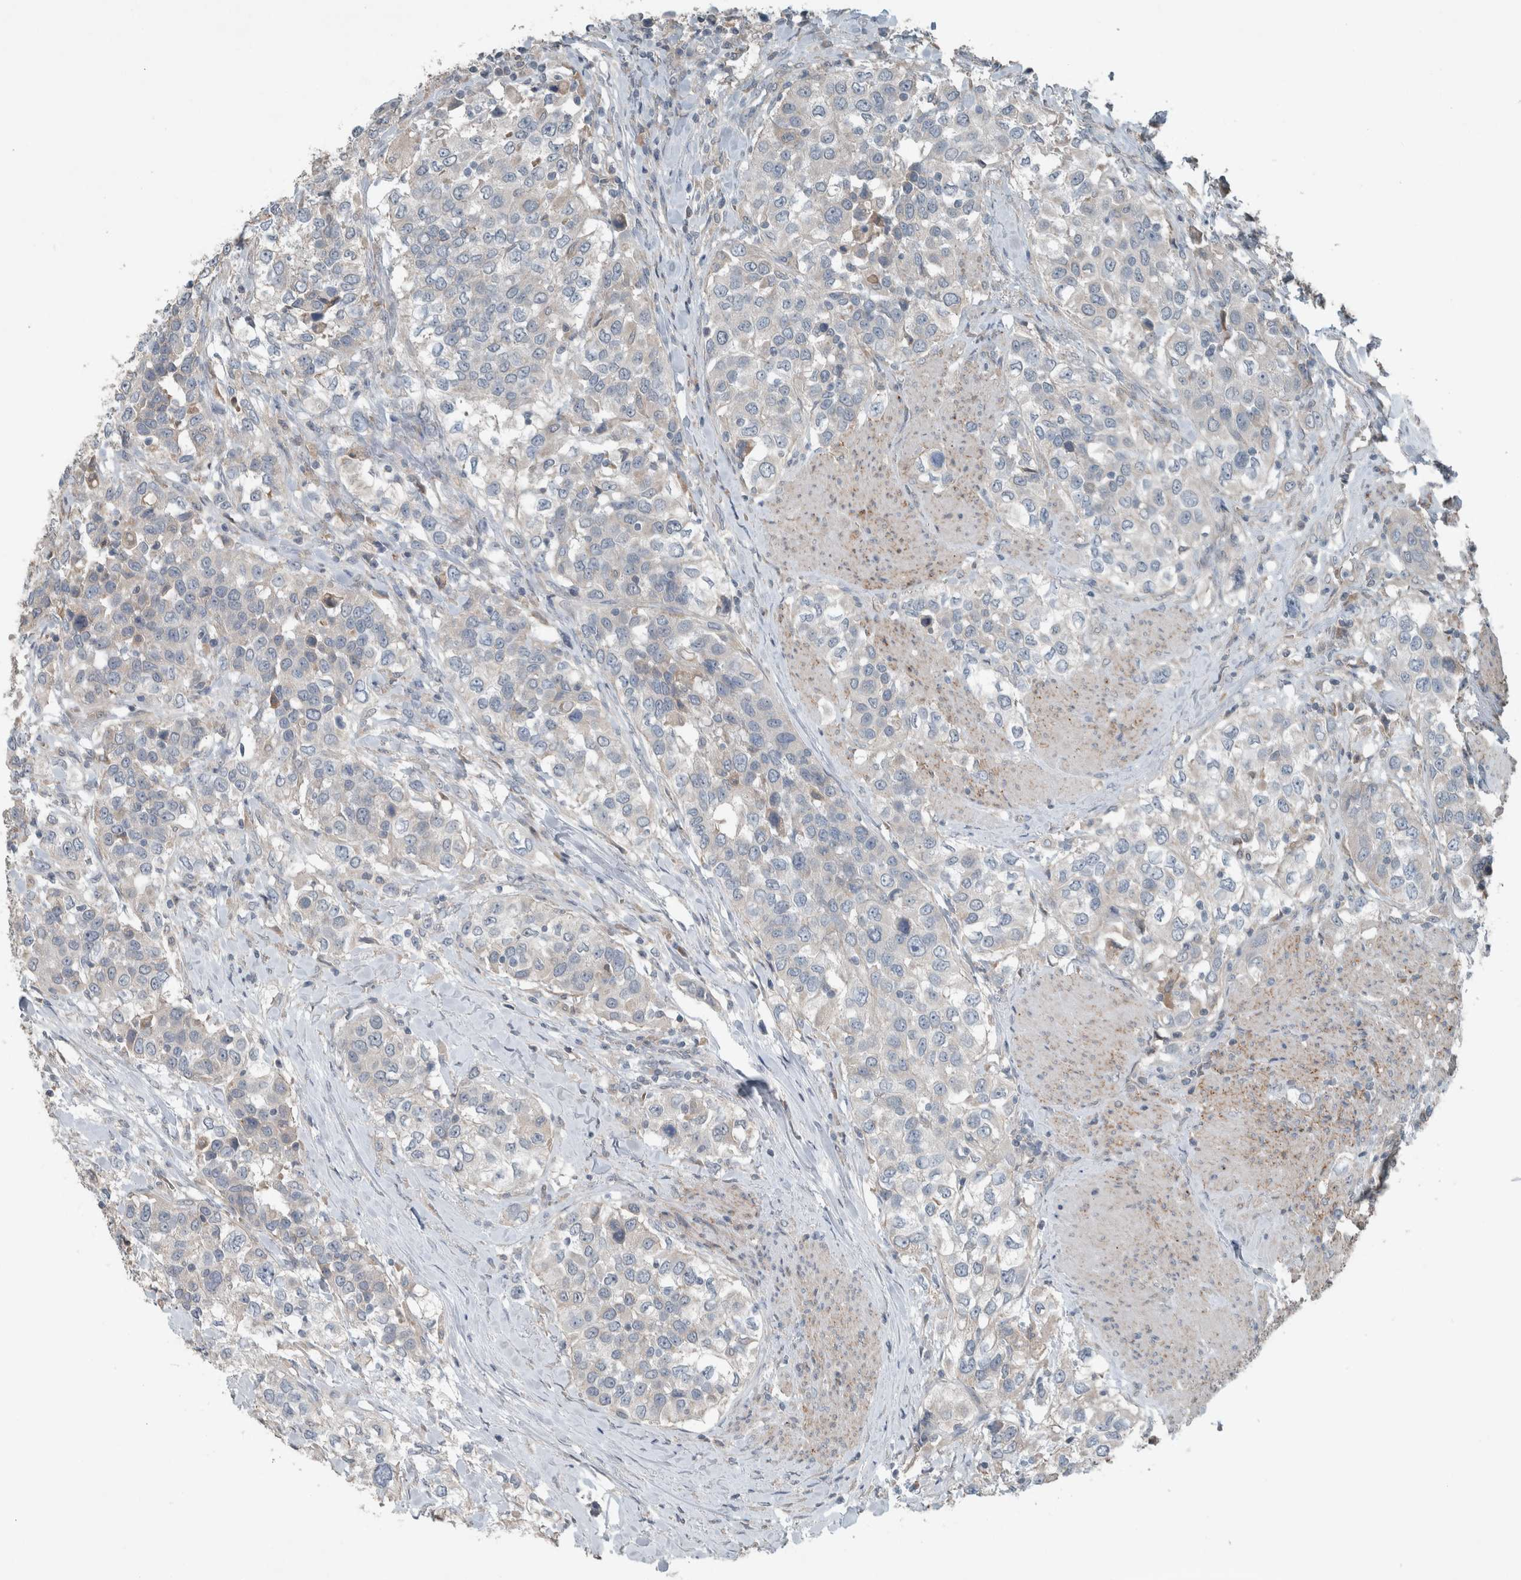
{"staining": {"intensity": "weak", "quantity": "<25%", "location": "cytoplasmic/membranous"}, "tissue": "urothelial cancer", "cell_type": "Tumor cells", "image_type": "cancer", "snomed": [{"axis": "morphology", "description": "Urothelial carcinoma, High grade"}, {"axis": "topography", "description": "Urinary bladder"}], "caption": "This micrograph is of urothelial cancer stained with immunohistochemistry (IHC) to label a protein in brown with the nuclei are counter-stained blue. There is no staining in tumor cells.", "gene": "JADE2", "patient": {"sex": "female", "age": 80}}